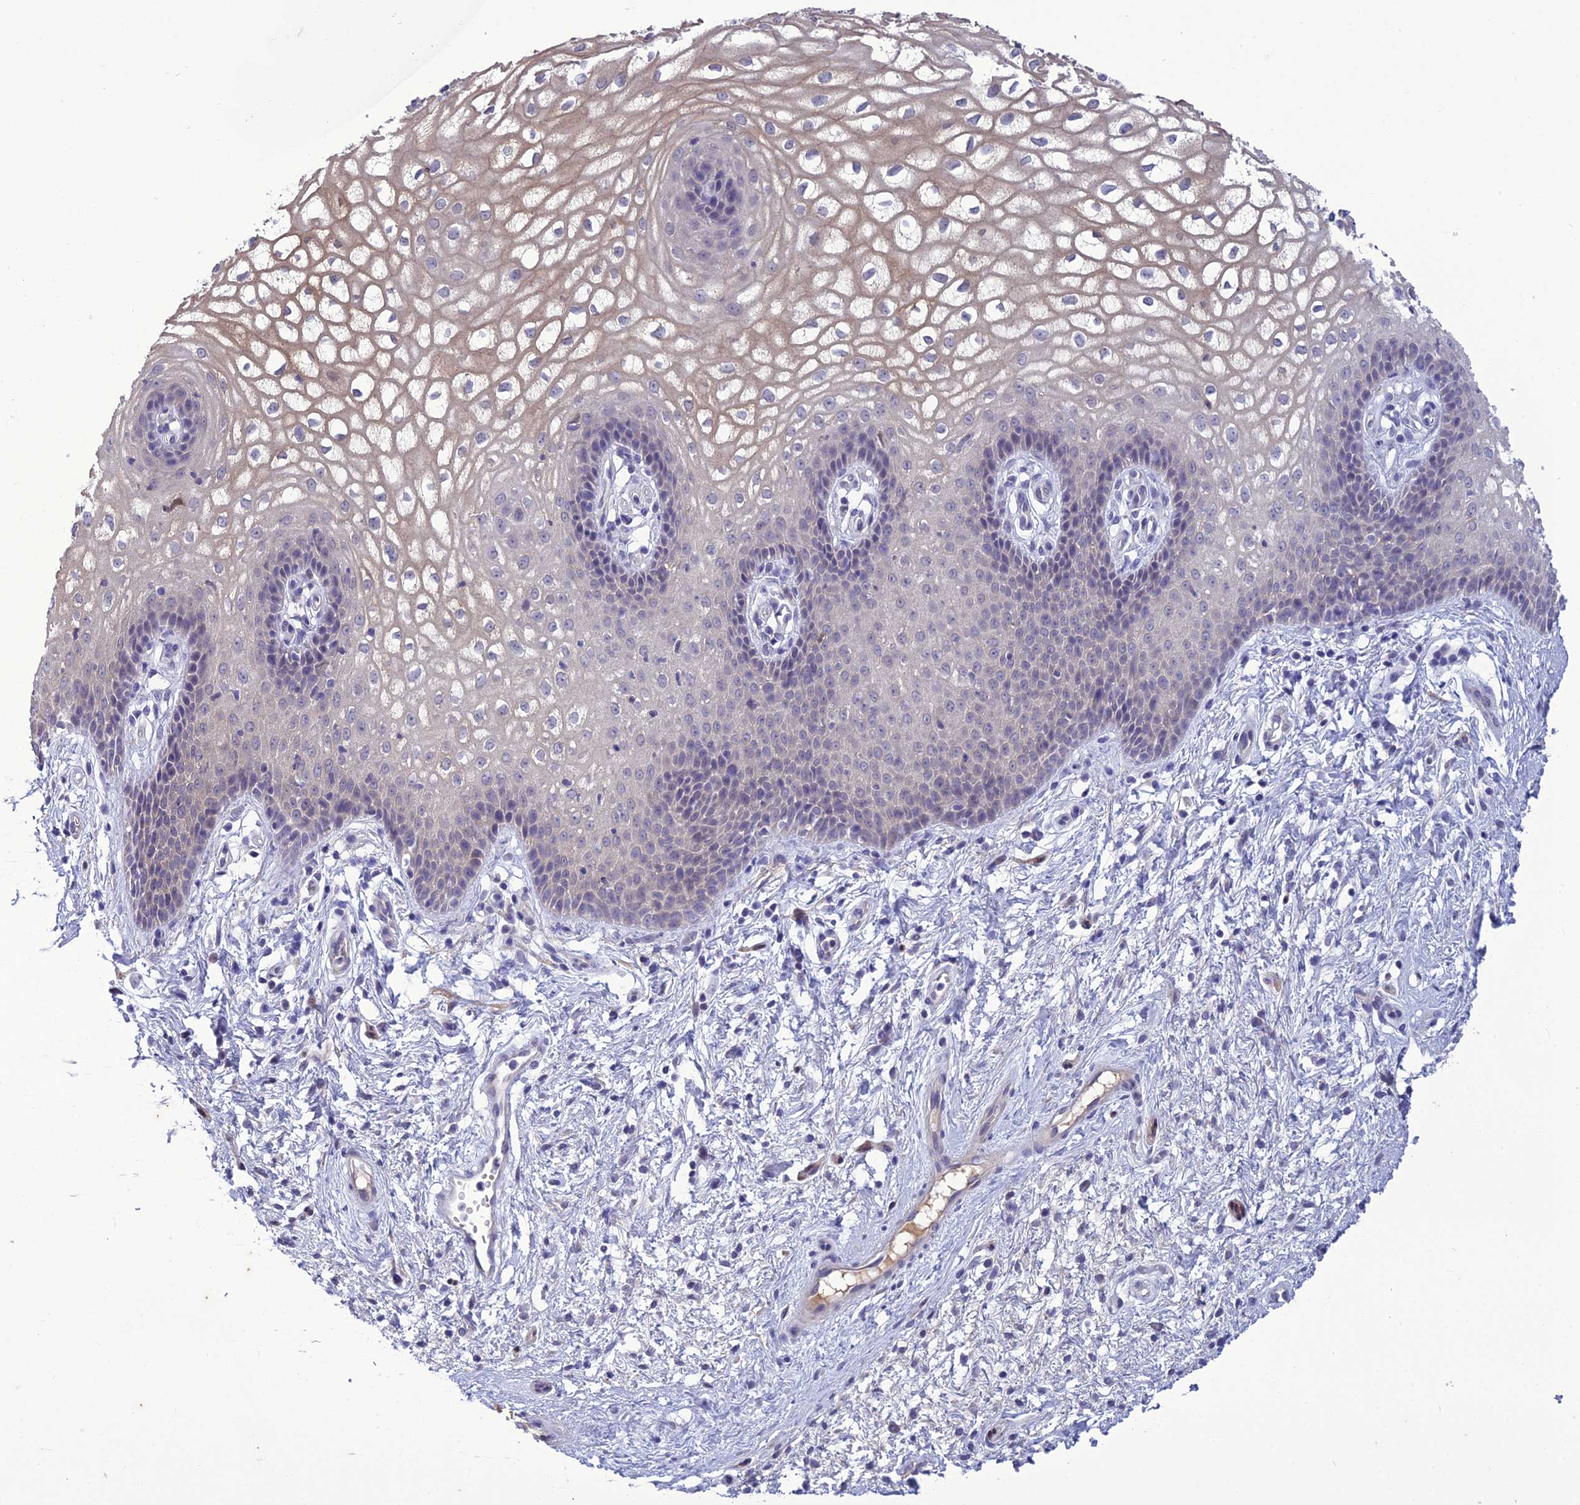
{"staining": {"intensity": "negative", "quantity": "none", "location": "none"}, "tissue": "vagina", "cell_type": "Squamous epithelial cells", "image_type": "normal", "snomed": [{"axis": "morphology", "description": "Normal tissue, NOS"}, {"axis": "topography", "description": "Vagina"}], "caption": "Immunohistochemistry (IHC) micrograph of normal vagina stained for a protein (brown), which displays no expression in squamous epithelial cells. (DAB (3,3'-diaminobenzidine) immunohistochemistry (IHC) visualized using brightfield microscopy, high magnification).", "gene": "ANKS4B", "patient": {"sex": "female", "age": 34}}